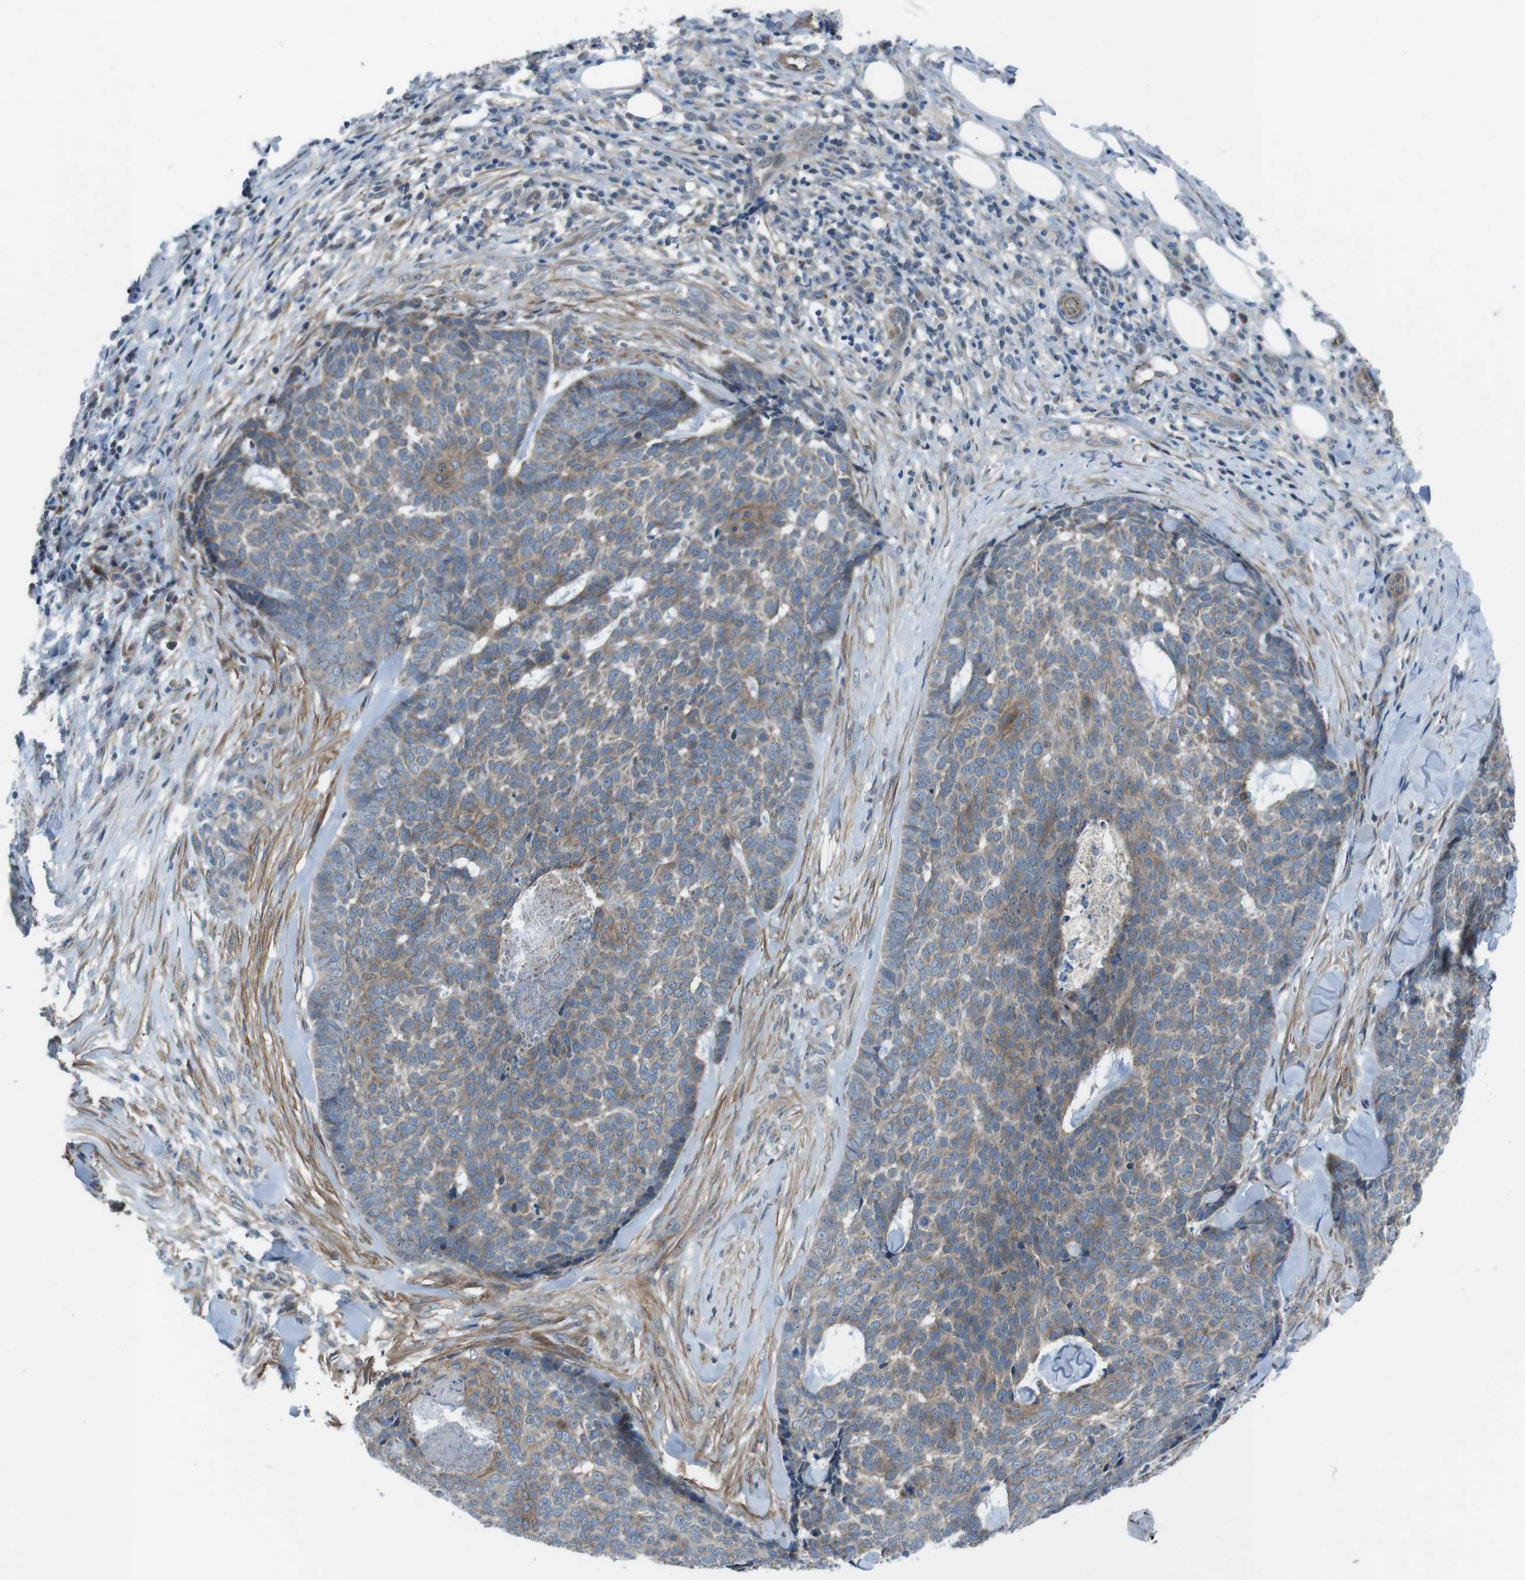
{"staining": {"intensity": "weak", "quantity": ">75%", "location": "cytoplasmic/membranous"}, "tissue": "skin cancer", "cell_type": "Tumor cells", "image_type": "cancer", "snomed": [{"axis": "morphology", "description": "Basal cell carcinoma"}, {"axis": "topography", "description": "Skin"}], "caption": "Basal cell carcinoma (skin) tissue reveals weak cytoplasmic/membranous staining in approximately >75% of tumor cells", "gene": "FAM174B", "patient": {"sex": "male", "age": 84}}